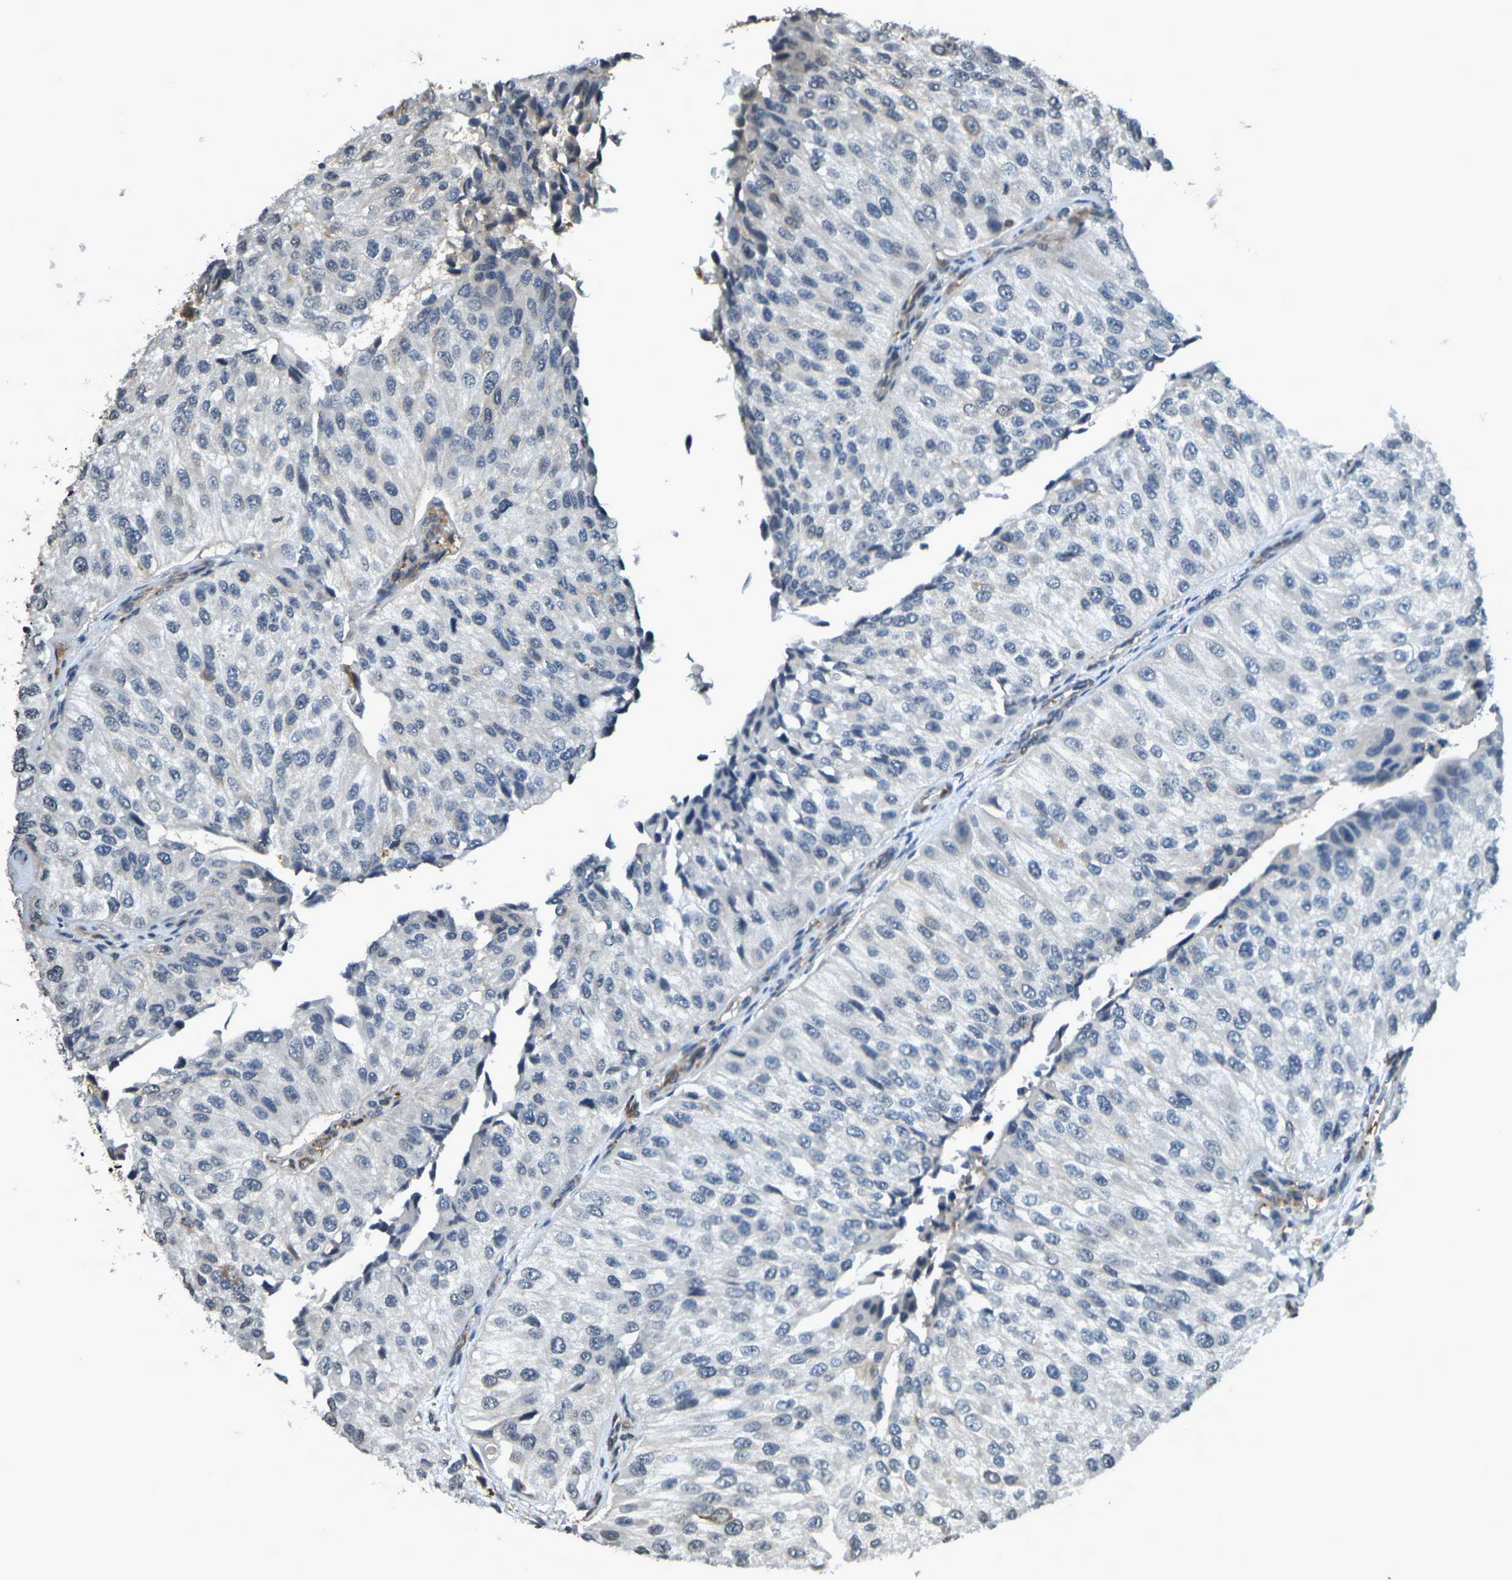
{"staining": {"intensity": "negative", "quantity": "none", "location": "none"}, "tissue": "urothelial cancer", "cell_type": "Tumor cells", "image_type": "cancer", "snomed": [{"axis": "morphology", "description": "Urothelial carcinoma, High grade"}, {"axis": "topography", "description": "Kidney"}, {"axis": "topography", "description": "Urinary bladder"}], "caption": "Urothelial cancer stained for a protein using IHC shows no staining tumor cells.", "gene": "CAST", "patient": {"sex": "male", "age": 77}}